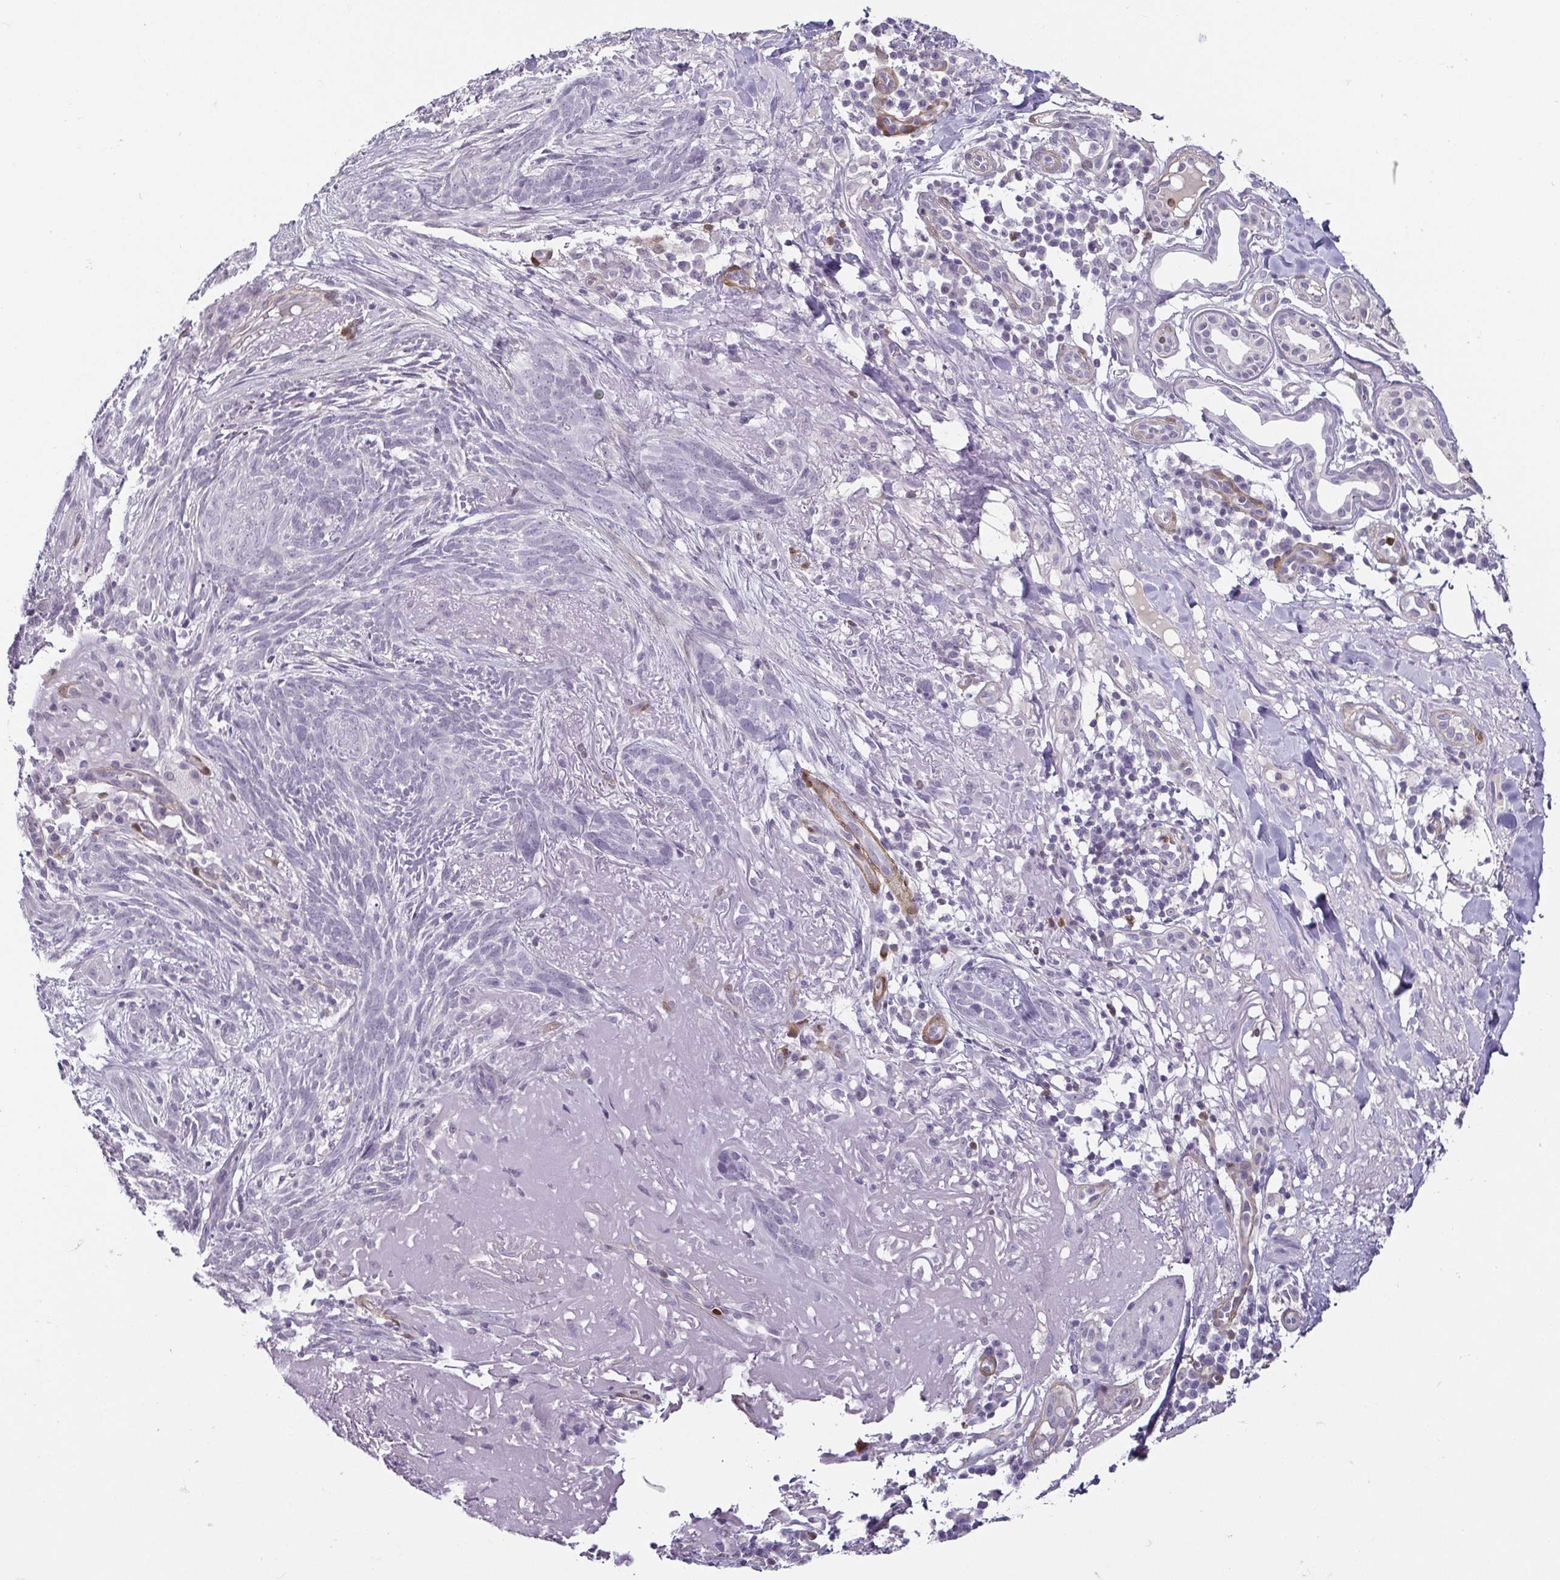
{"staining": {"intensity": "negative", "quantity": "none", "location": "none"}, "tissue": "skin cancer", "cell_type": "Tumor cells", "image_type": "cancer", "snomed": [{"axis": "morphology", "description": "Basal cell carcinoma"}, {"axis": "topography", "description": "Skin"}], "caption": "The image exhibits no staining of tumor cells in skin basal cell carcinoma.", "gene": "HOPX", "patient": {"sex": "female", "age": 93}}